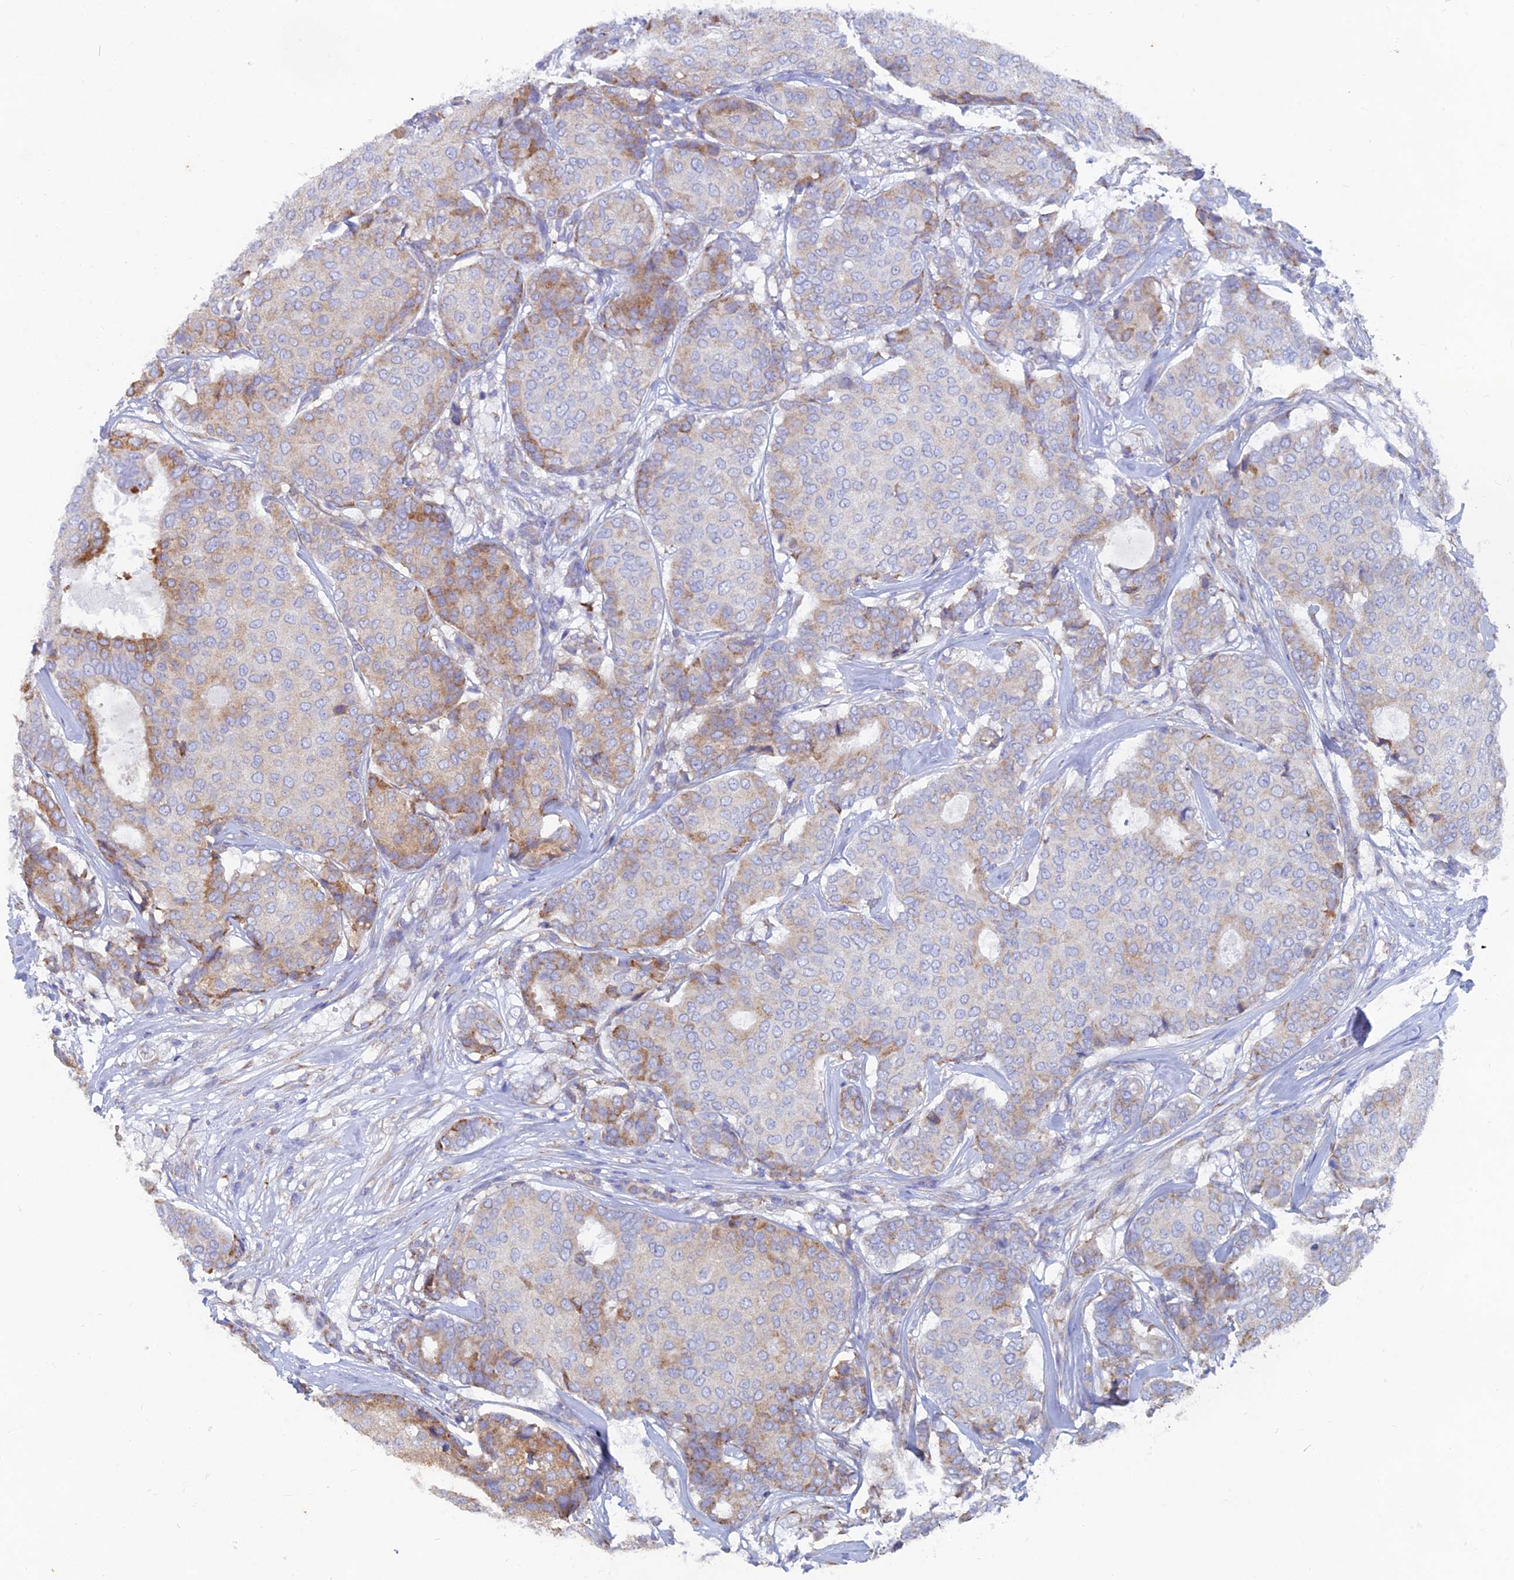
{"staining": {"intensity": "moderate", "quantity": "<25%", "location": "cytoplasmic/membranous"}, "tissue": "breast cancer", "cell_type": "Tumor cells", "image_type": "cancer", "snomed": [{"axis": "morphology", "description": "Duct carcinoma"}, {"axis": "topography", "description": "Breast"}], "caption": "Protein staining of breast infiltrating ductal carcinoma tissue shows moderate cytoplasmic/membranous positivity in approximately <25% of tumor cells. The staining is performed using DAB (3,3'-diaminobenzidine) brown chromogen to label protein expression. The nuclei are counter-stained blue using hematoxylin.", "gene": "WDR35", "patient": {"sex": "female", "age": 75}}